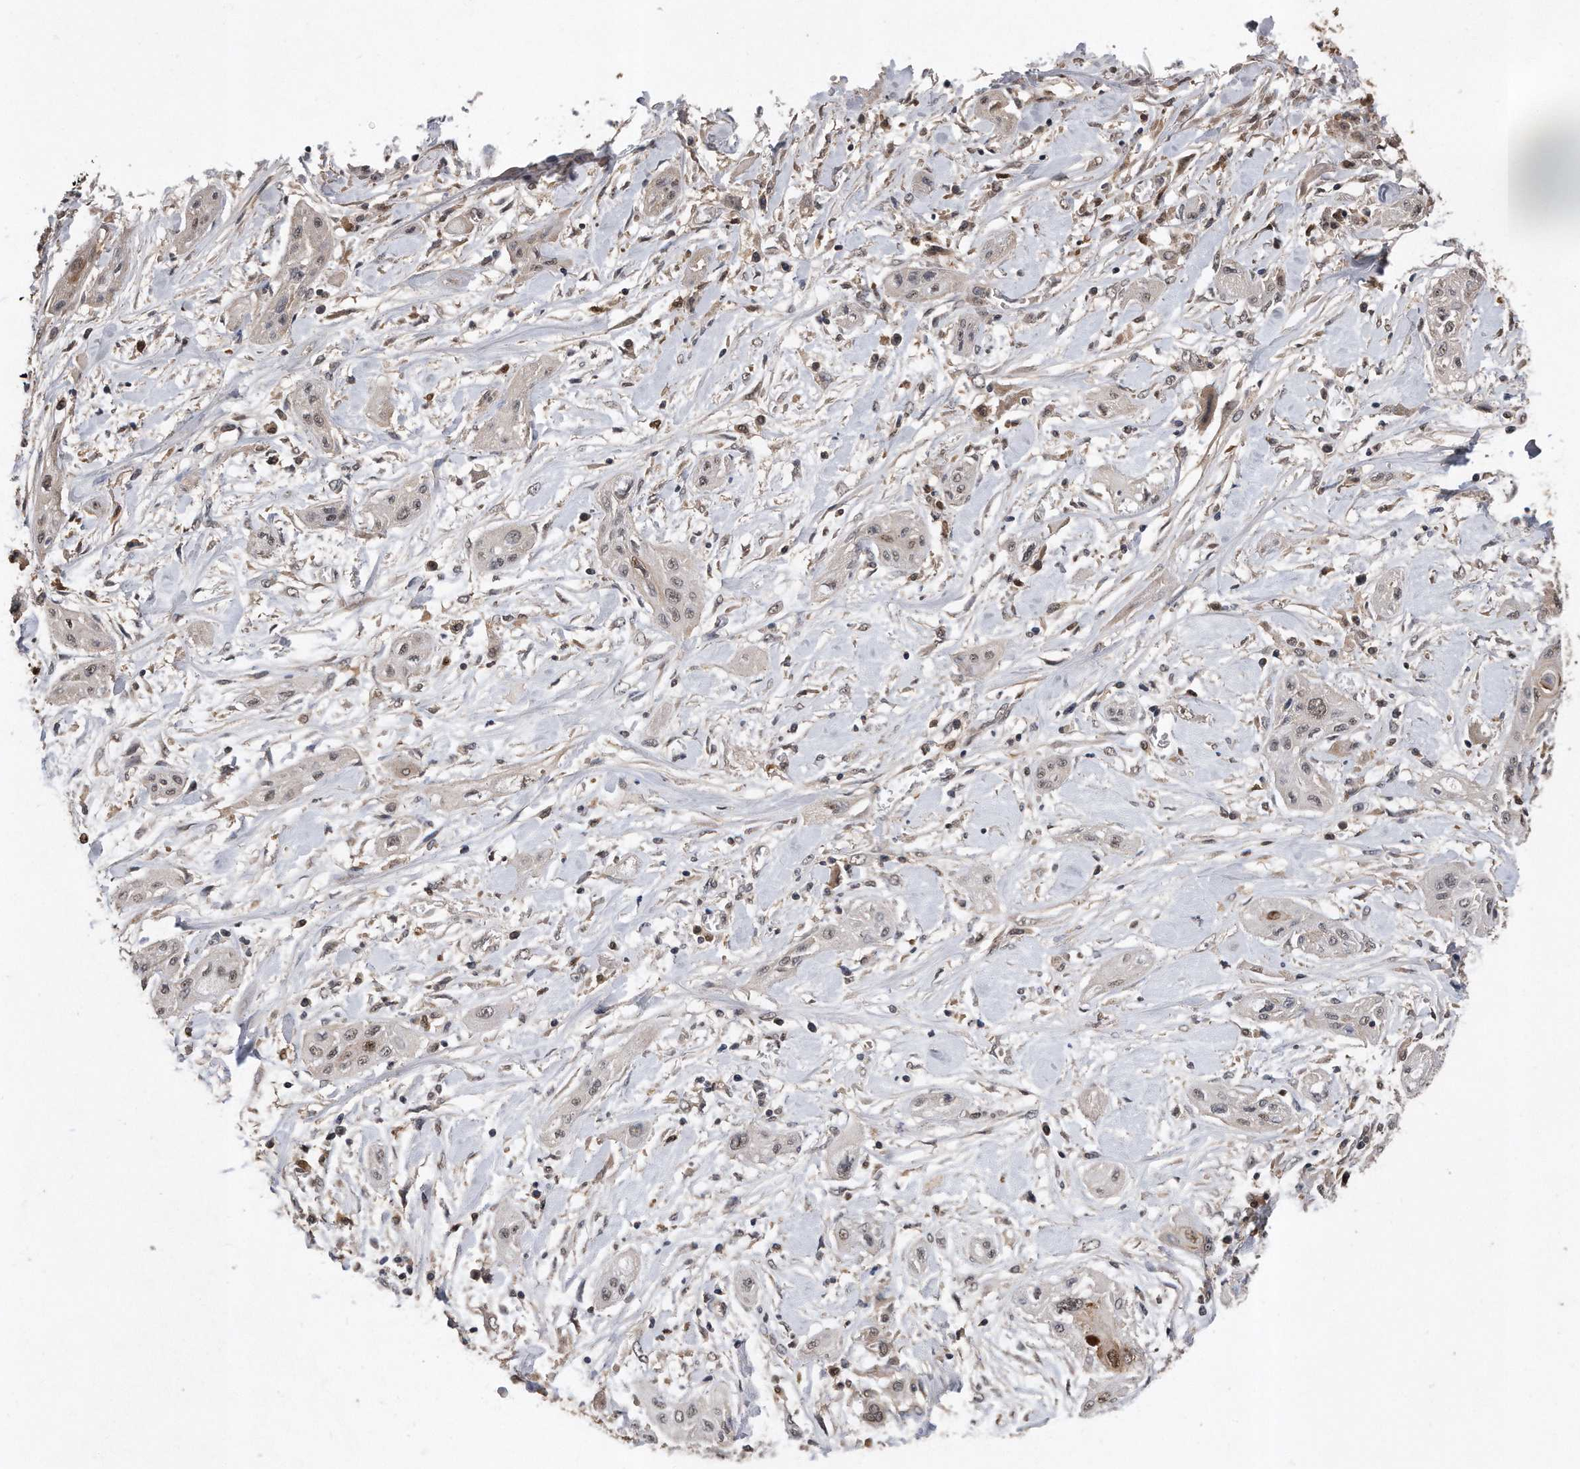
{"staining": {"intensity": "weak", "quantity": ">75%", "location": "nuclear"}, "tissue": "lung cancer", "cell_type": "Tumor cells", "image_type": "cancer", "snomed": [{"axis": "morphology", "description": "Squamous cell carcinoma, NOS"}, {"axis": "topography", "description": "Lung"}], "caption": "Tumor cells show weak nuclear positivity in approximately >75% of cells in lung cancer (squamous cell carcinoma).", "gene": "PELO", "patient": {"sex": "female", "age": 47}}